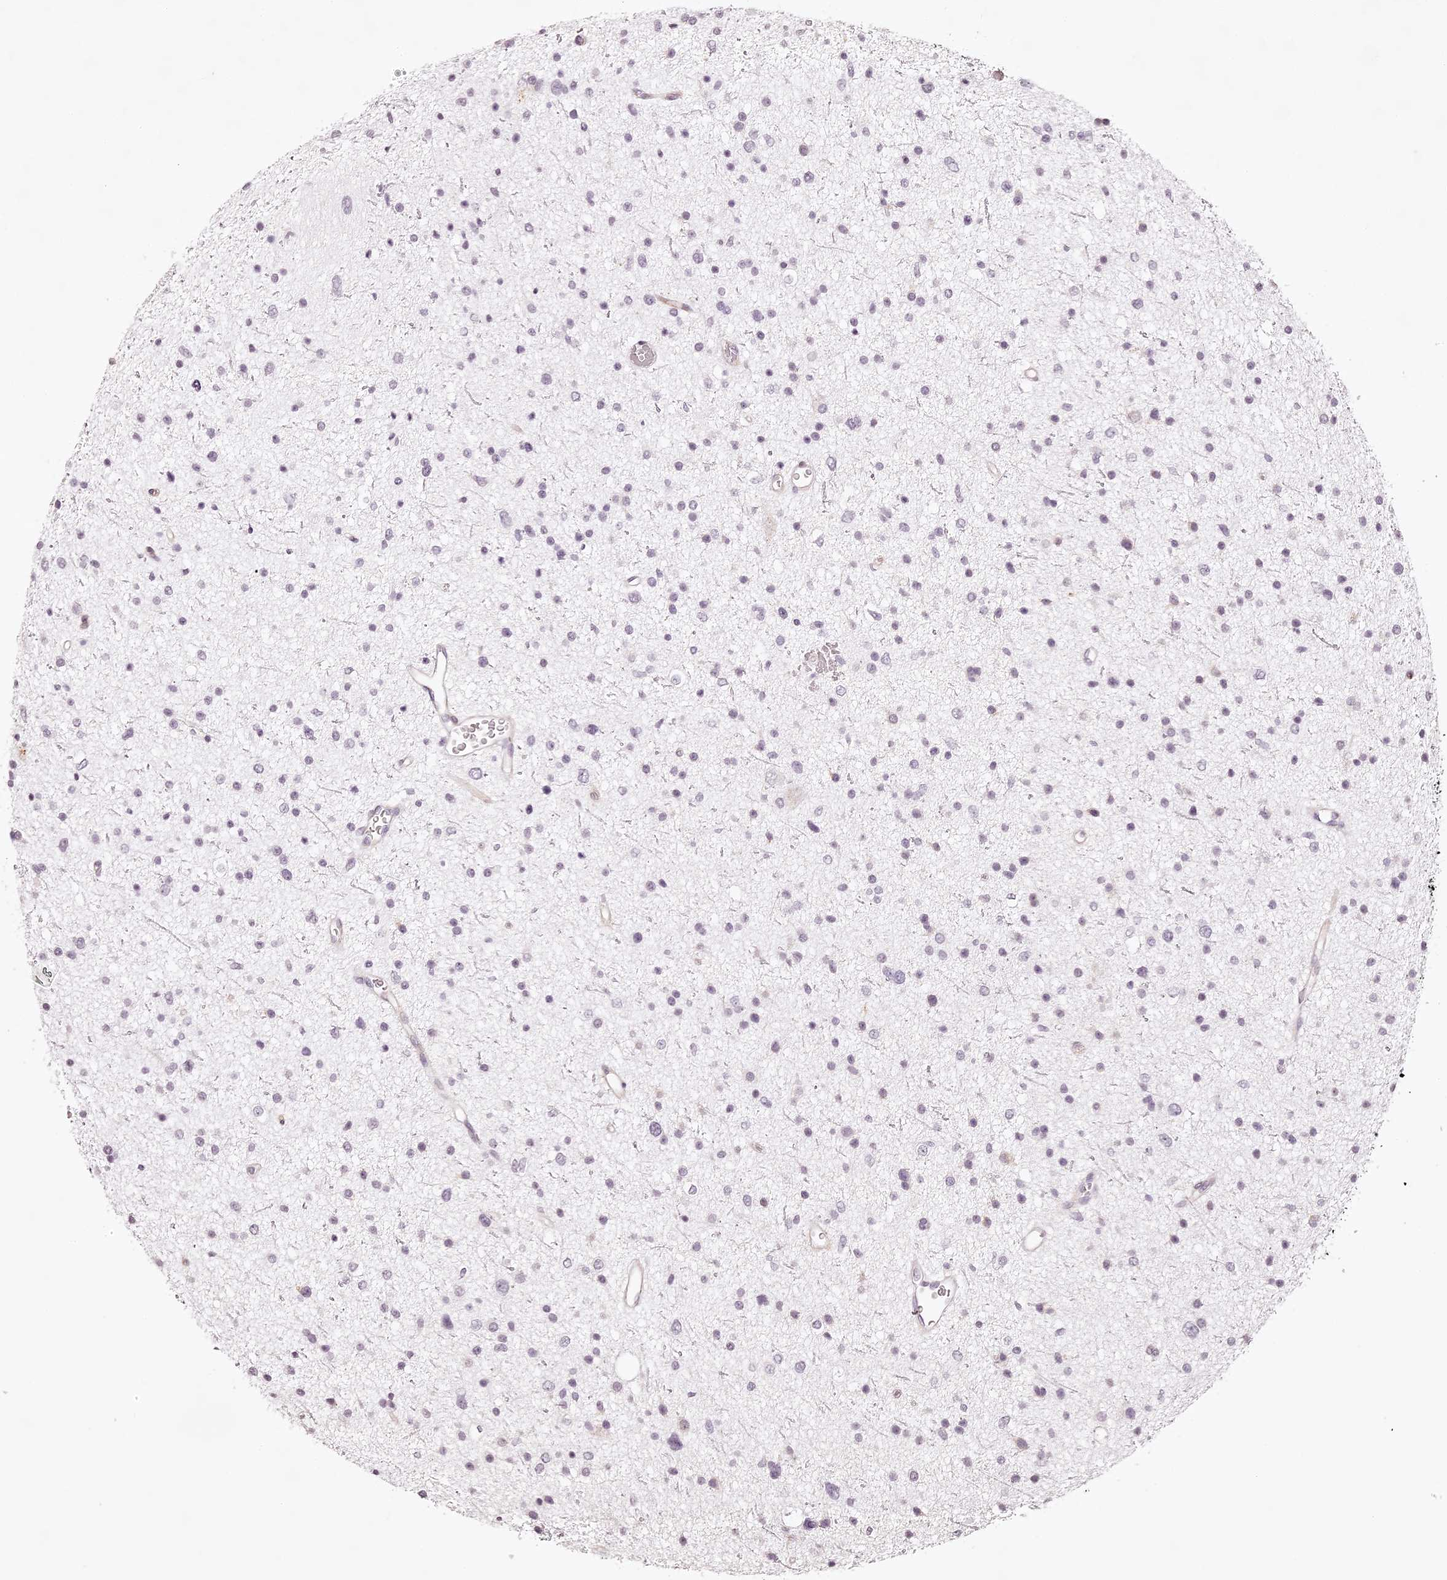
{"staining": {"intensity": "negative", "quantity": "none", "location": "none"}, "tissue": "glioma", "cell_type": "Tumor cells", "image_type": "cancer", "snomed": [{"axis": "morphology", "description": "Glioma, malignant, Low grade"}, {"axis": "topography", "description": "Brain"}], "caption": "The IHC photomicrograph has no significant staining in tumor cells of glioma tissue.", "gene": "ELAPOR1", "patient": {"sex": "female", "age": 37}}